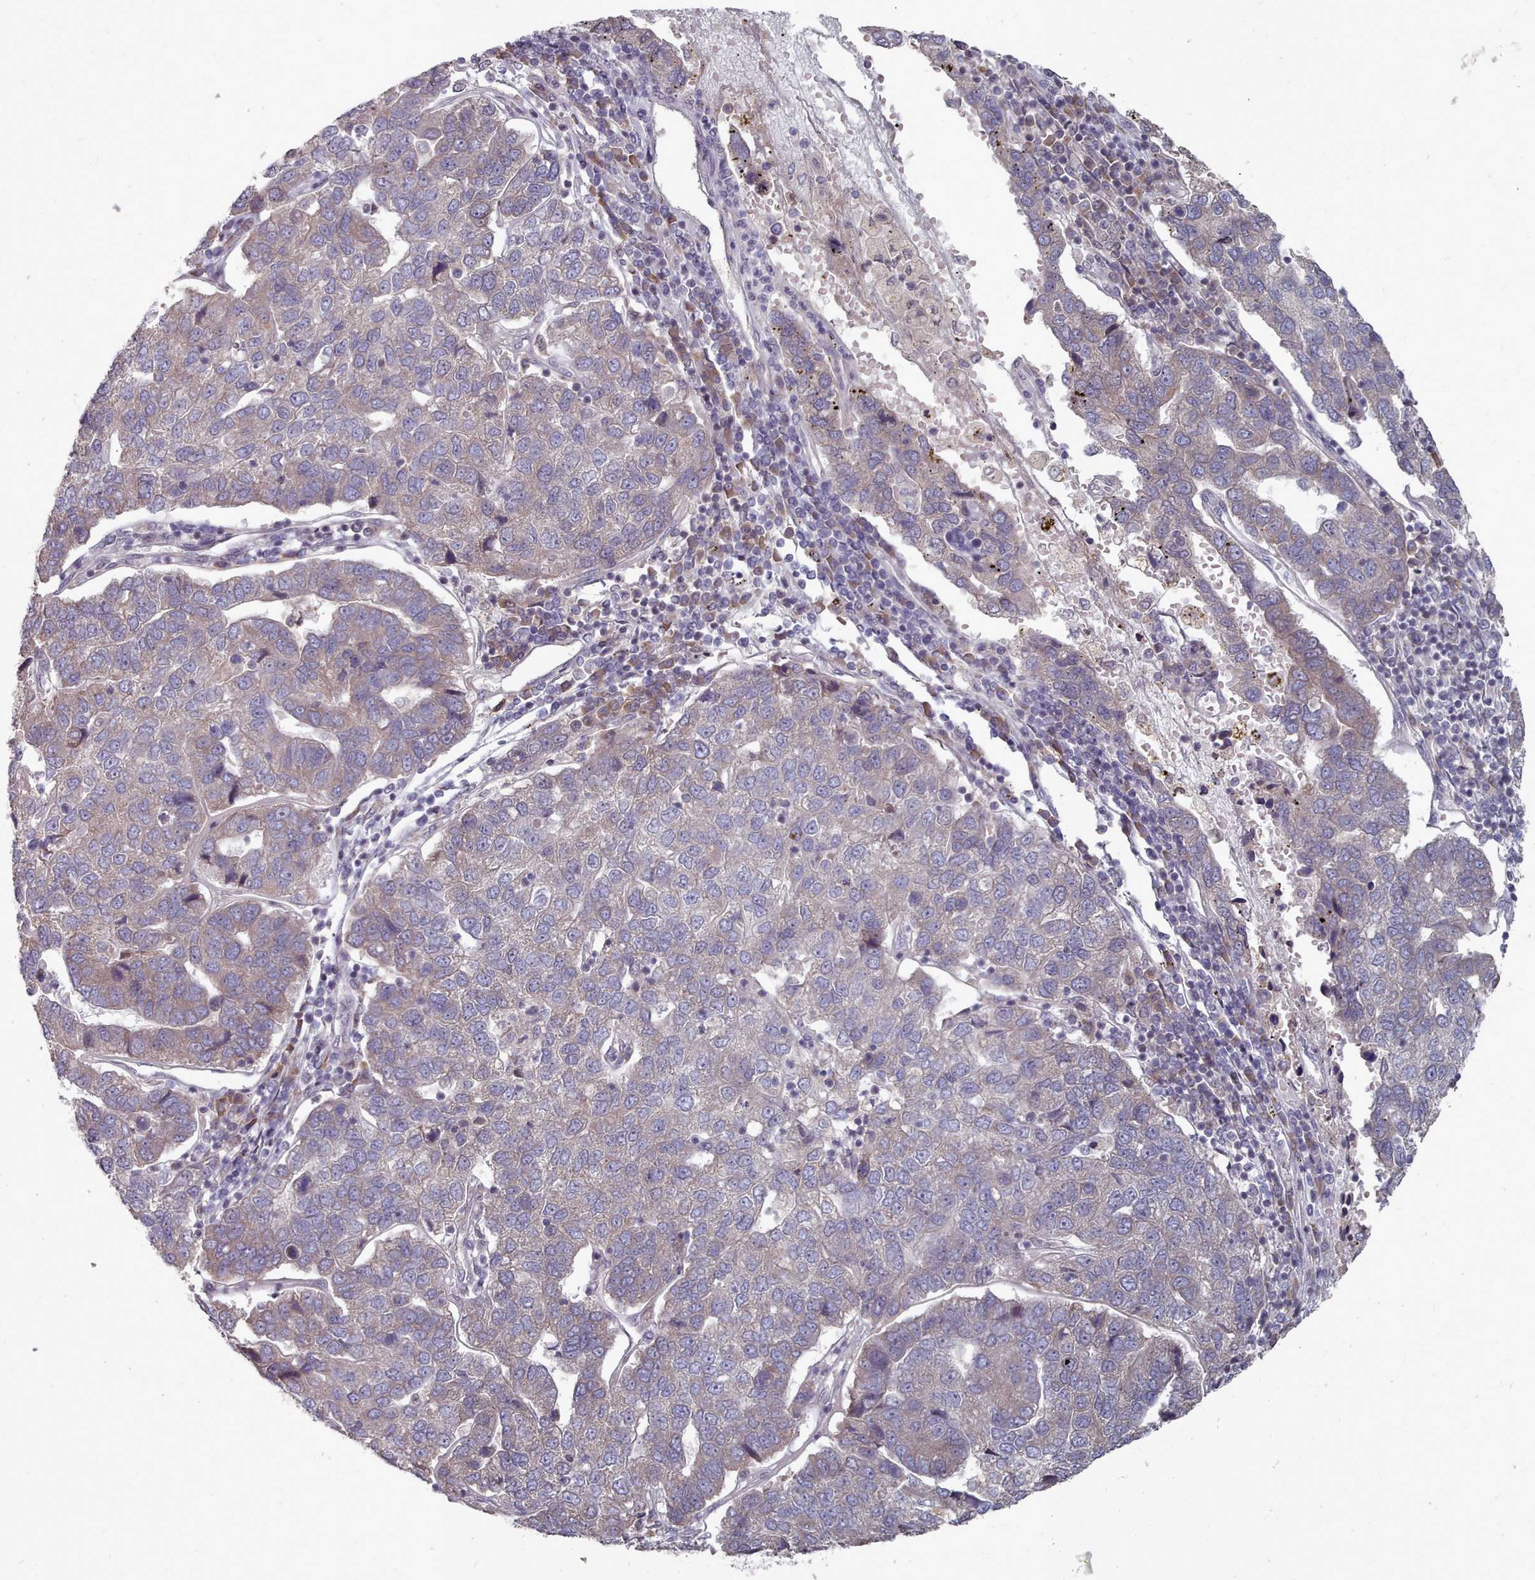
{"staining": {"intensity": "weak", "quantity": "25%-75%", "location": "cytoplasmic/membranous"}, "tissue": "pancreatic cancer", "cell_type": "Tumor cells", "image_type": "cancer", "snomed": [{"axis": "morphology", "description": "Adenocarcinoma, NOS"}, {"axis": "topography", "description": "Pancreas"}], "caption": "A histopathology image of pancreatic adenocarcinoma stained for a protein shows weak cytoplasmic/membranous brown staining in tumor cells. (DAB (3,3'-diaminobenzidine) IHC, brown staining for protein, blue staining for nuclei).", "gene": "ACKR3", "patient": {"sex": "female", "age": 61}}